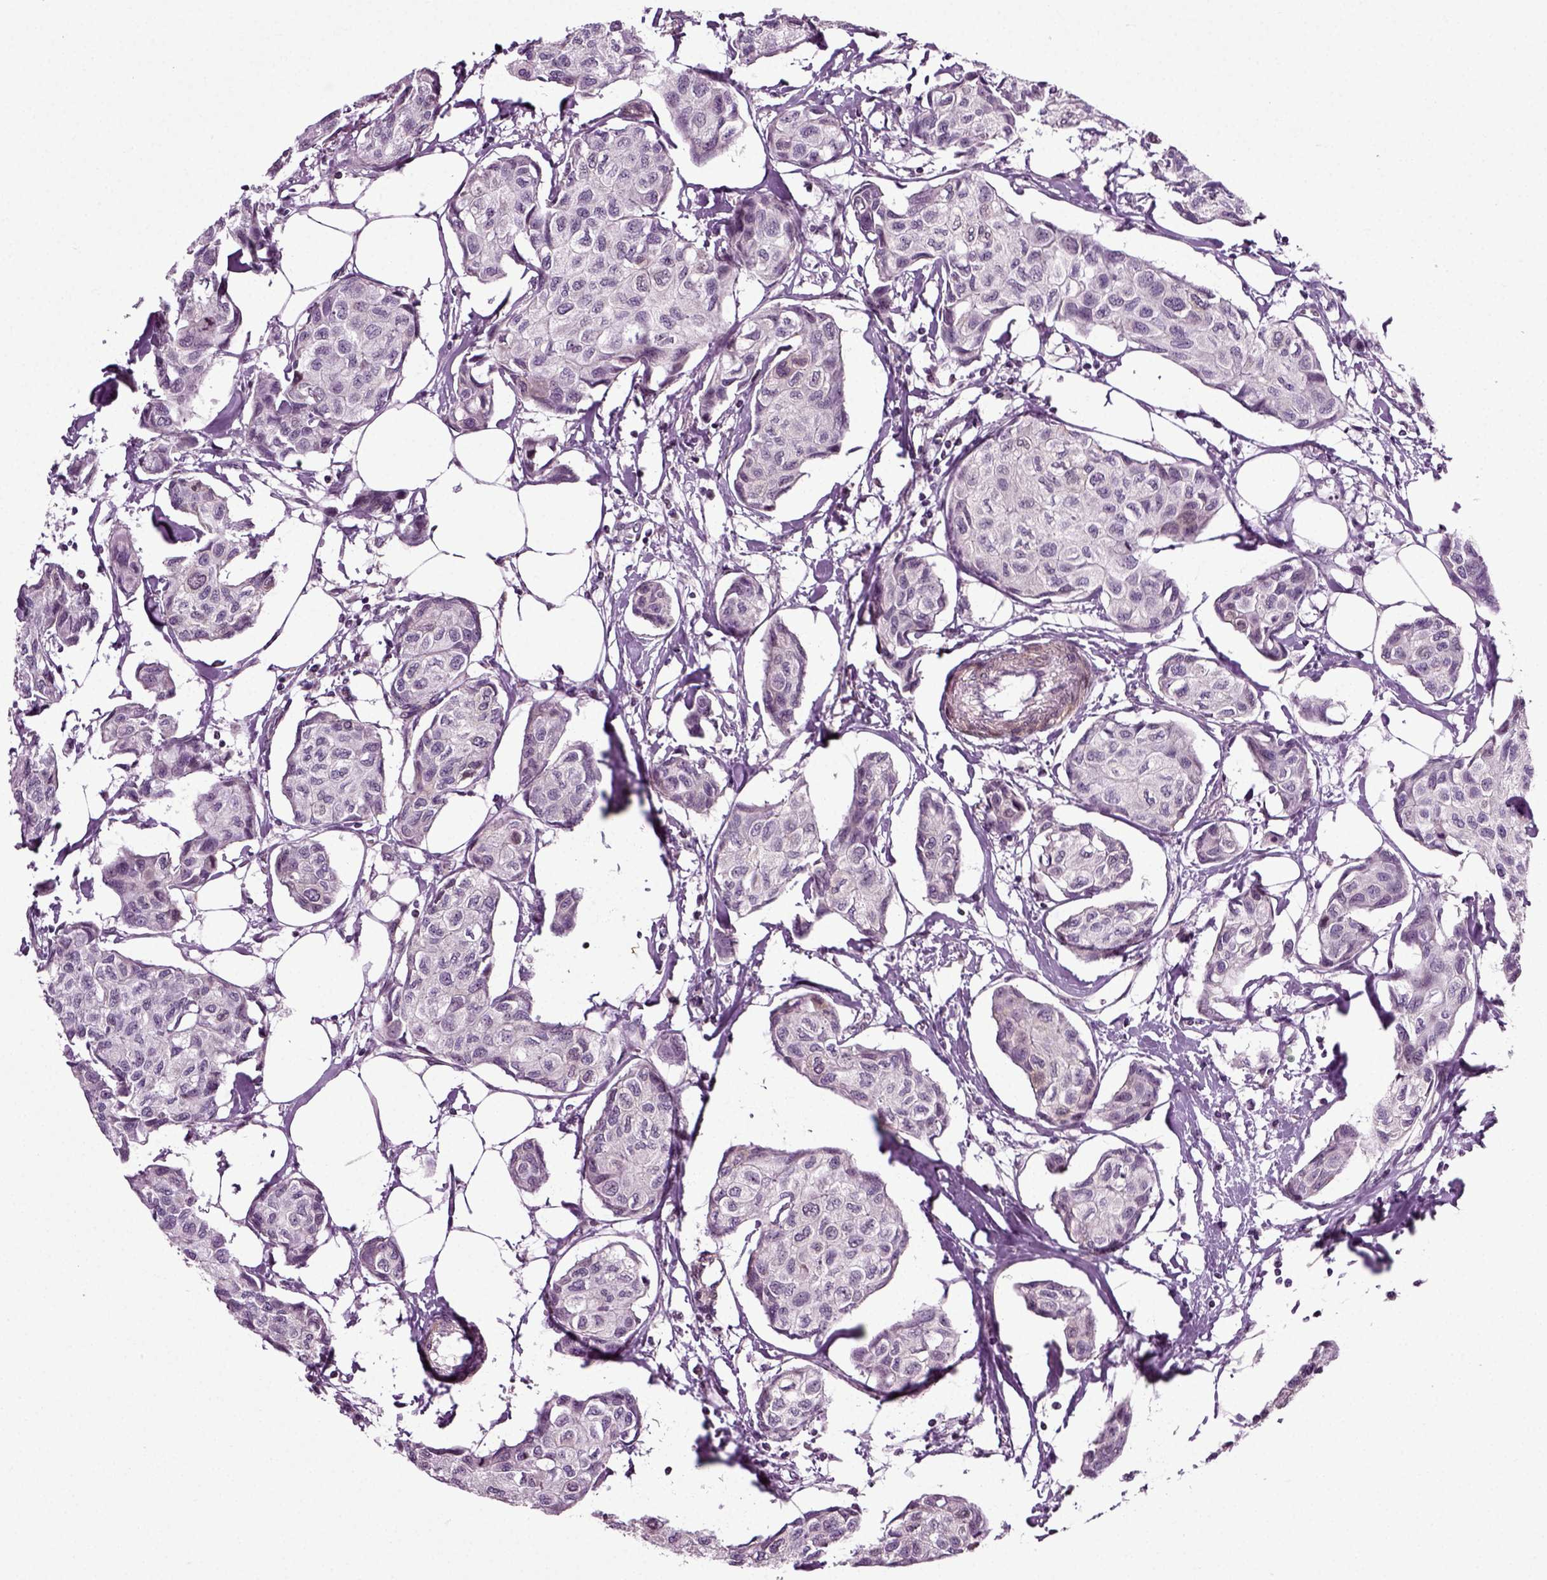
{"staining": {"intensity": "negative", "quantity": "none", "location": "none"}, "tissue": "breast cancer", "cell_type": "Tumor cells", "image_type": "cancer", "snomed": [{"axis": "morphology", "description": "Duct carcinoma"}, {"axis": "topography", "description": "Breast"}], "caption": "This micrograph is of breast infiltrating ductal carcinoma stained with immunohistochemistry to label a protein in brown with the nuclei are counter-stained blue. There is no expression in tumor cells. (Brightfield microscopy of DAB immunohistochemistry (IHC) at high magnification).", "gene": "KNSTRN", "patient": {"sex": "female", "age": 80}}